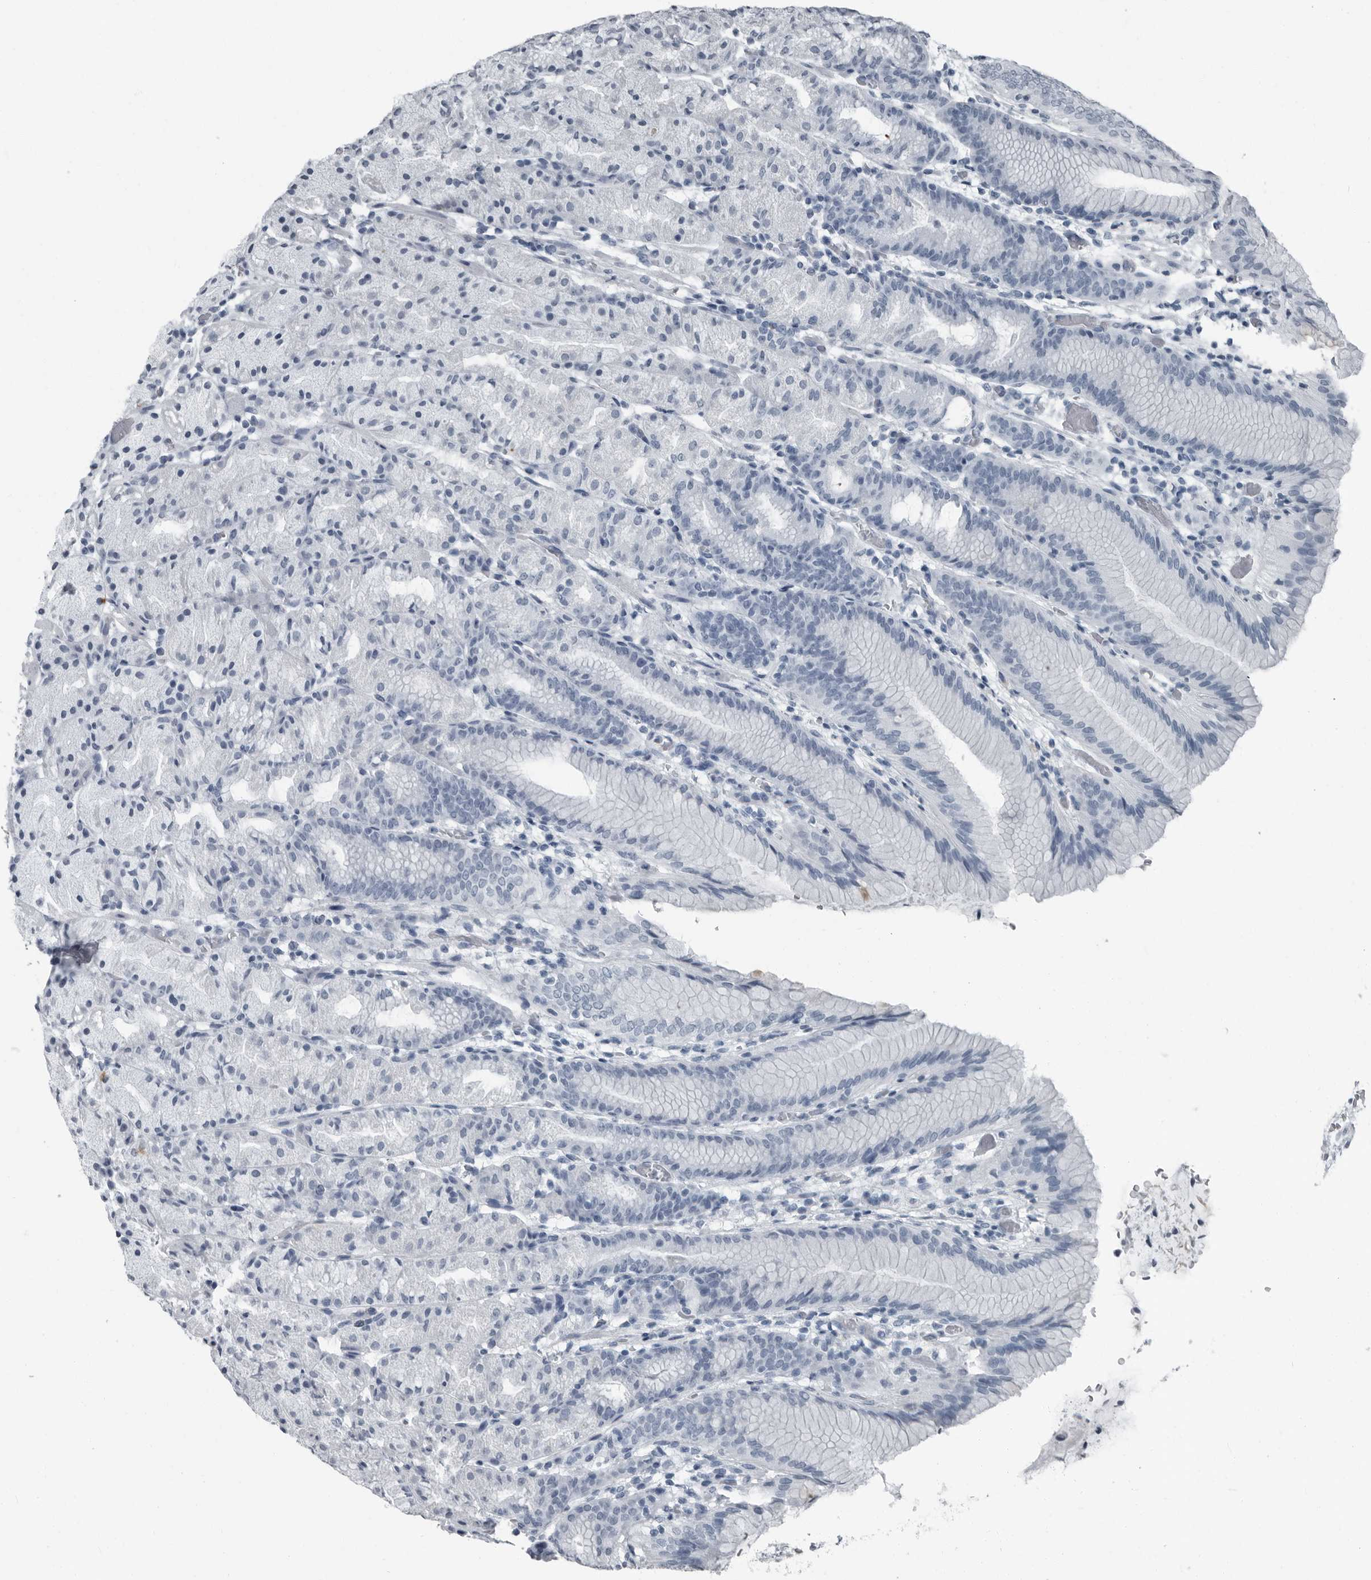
{"staining": {"intensity": "negative", "quantity": "none", "location": "none"}, "tissue": "stomach", "cell_type": "Glandular cells", "image_type": "normal", "snomed": [{"axis": "morphology", "description": "Normal tissue, NOS"}, {"axis": "topography", "description": "Stomach, upper"}], "caption": "Histopathology image shows no protein expression in glandular cells of unremarkable stomach.", "gene": "PRSS1", "patient": {"sex": "male", "age": 48}}